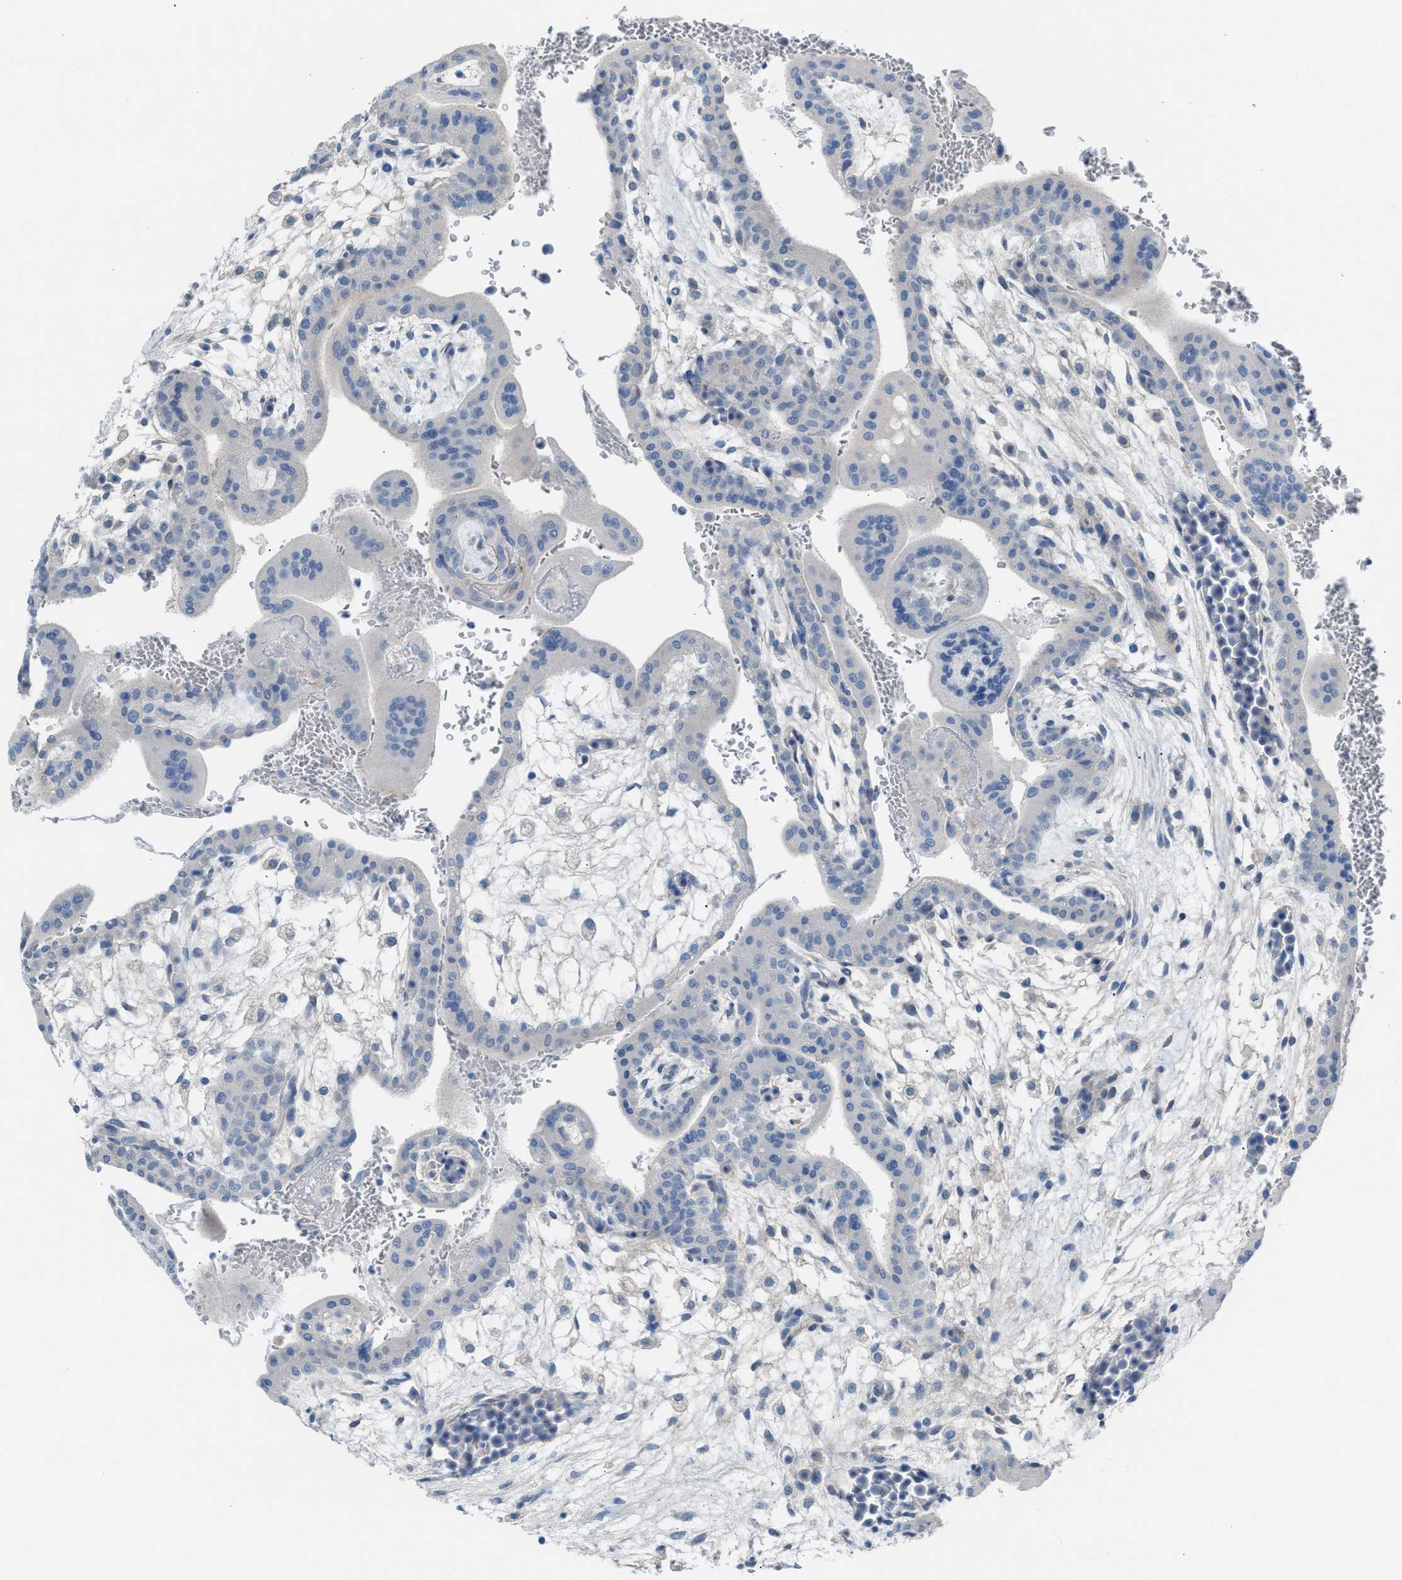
{"staining": {"intensity": "weak", "quantity": "<25%", "location": "cytoplasmic/membranous"}, "tissue": "placenta", "cell_type": "Decidual cells", "image_type": "normal", "snomed": [{"axis": "morphology", "description": "Normal tissue, NOS"}, {"axis": "topography", "description": "Placenta"}], "caption": "Immunohistochemical staining of benign placenta displays no significant positivity in decidual cells. (DAB immunohistochemistry visualized using brightfield microscopy, high magnification).", "gene": "ASPA", "patient": {"sex": "female", "age": 35}}